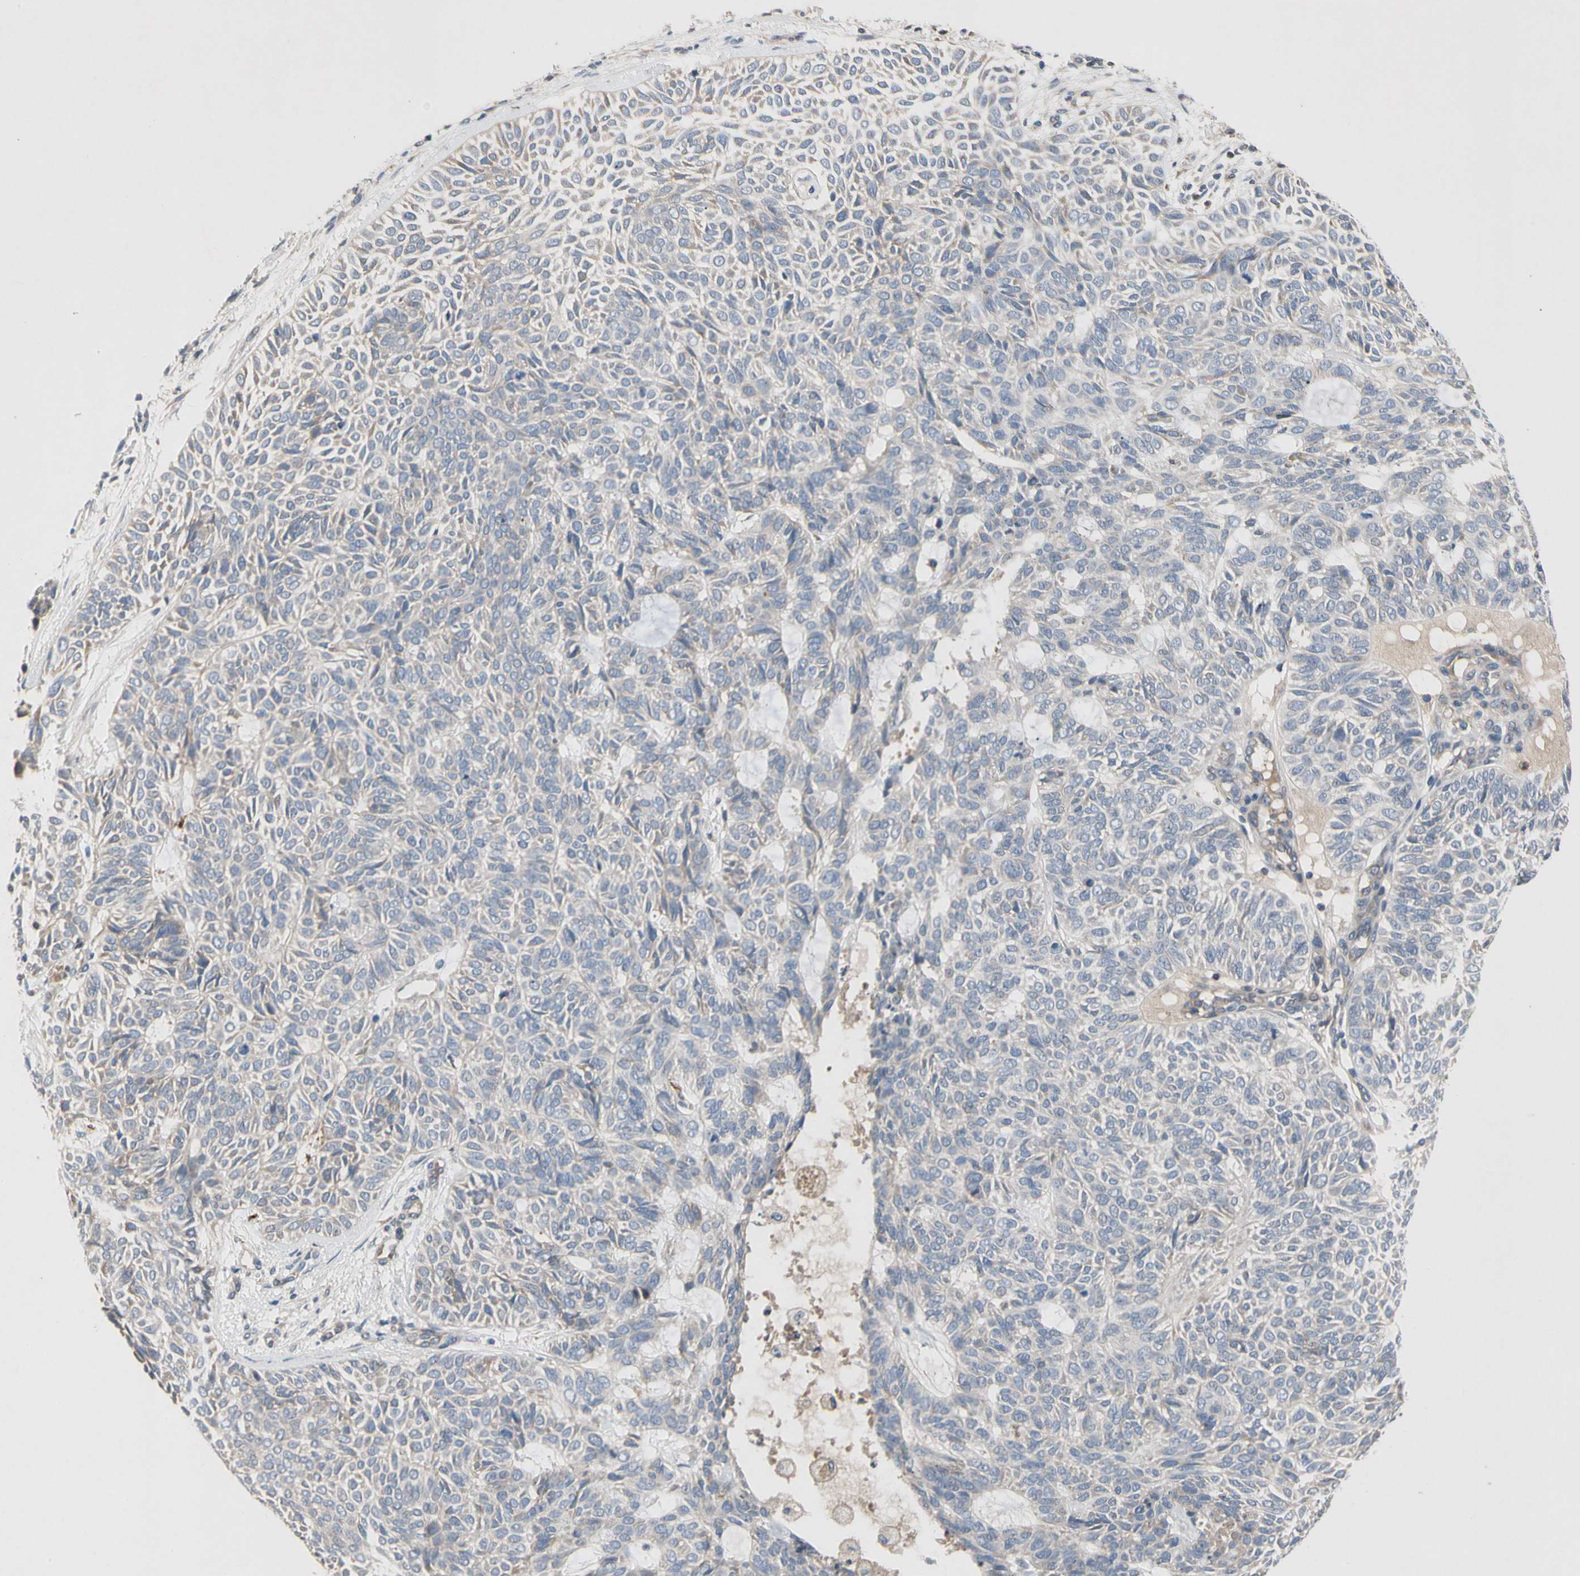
{"staining": {"intensity": "negative", "quantity": "none", "location": "none"}, "tissue": "skin cancer", "cell_type": "Tumor cells", "image_type": "cancer", "snomed": [{"axis": "morphology", "description": "Basal cell carcinoma"}, {"axis": "topography", "description": "Skin"}], "caption": "IHC image of human skin basal cell carcinoma stained for a protein (brown), which reveals no staining in tumor cells.", "gene": "CRTAC1", "patient": {"sex": "male", "age": 87}}